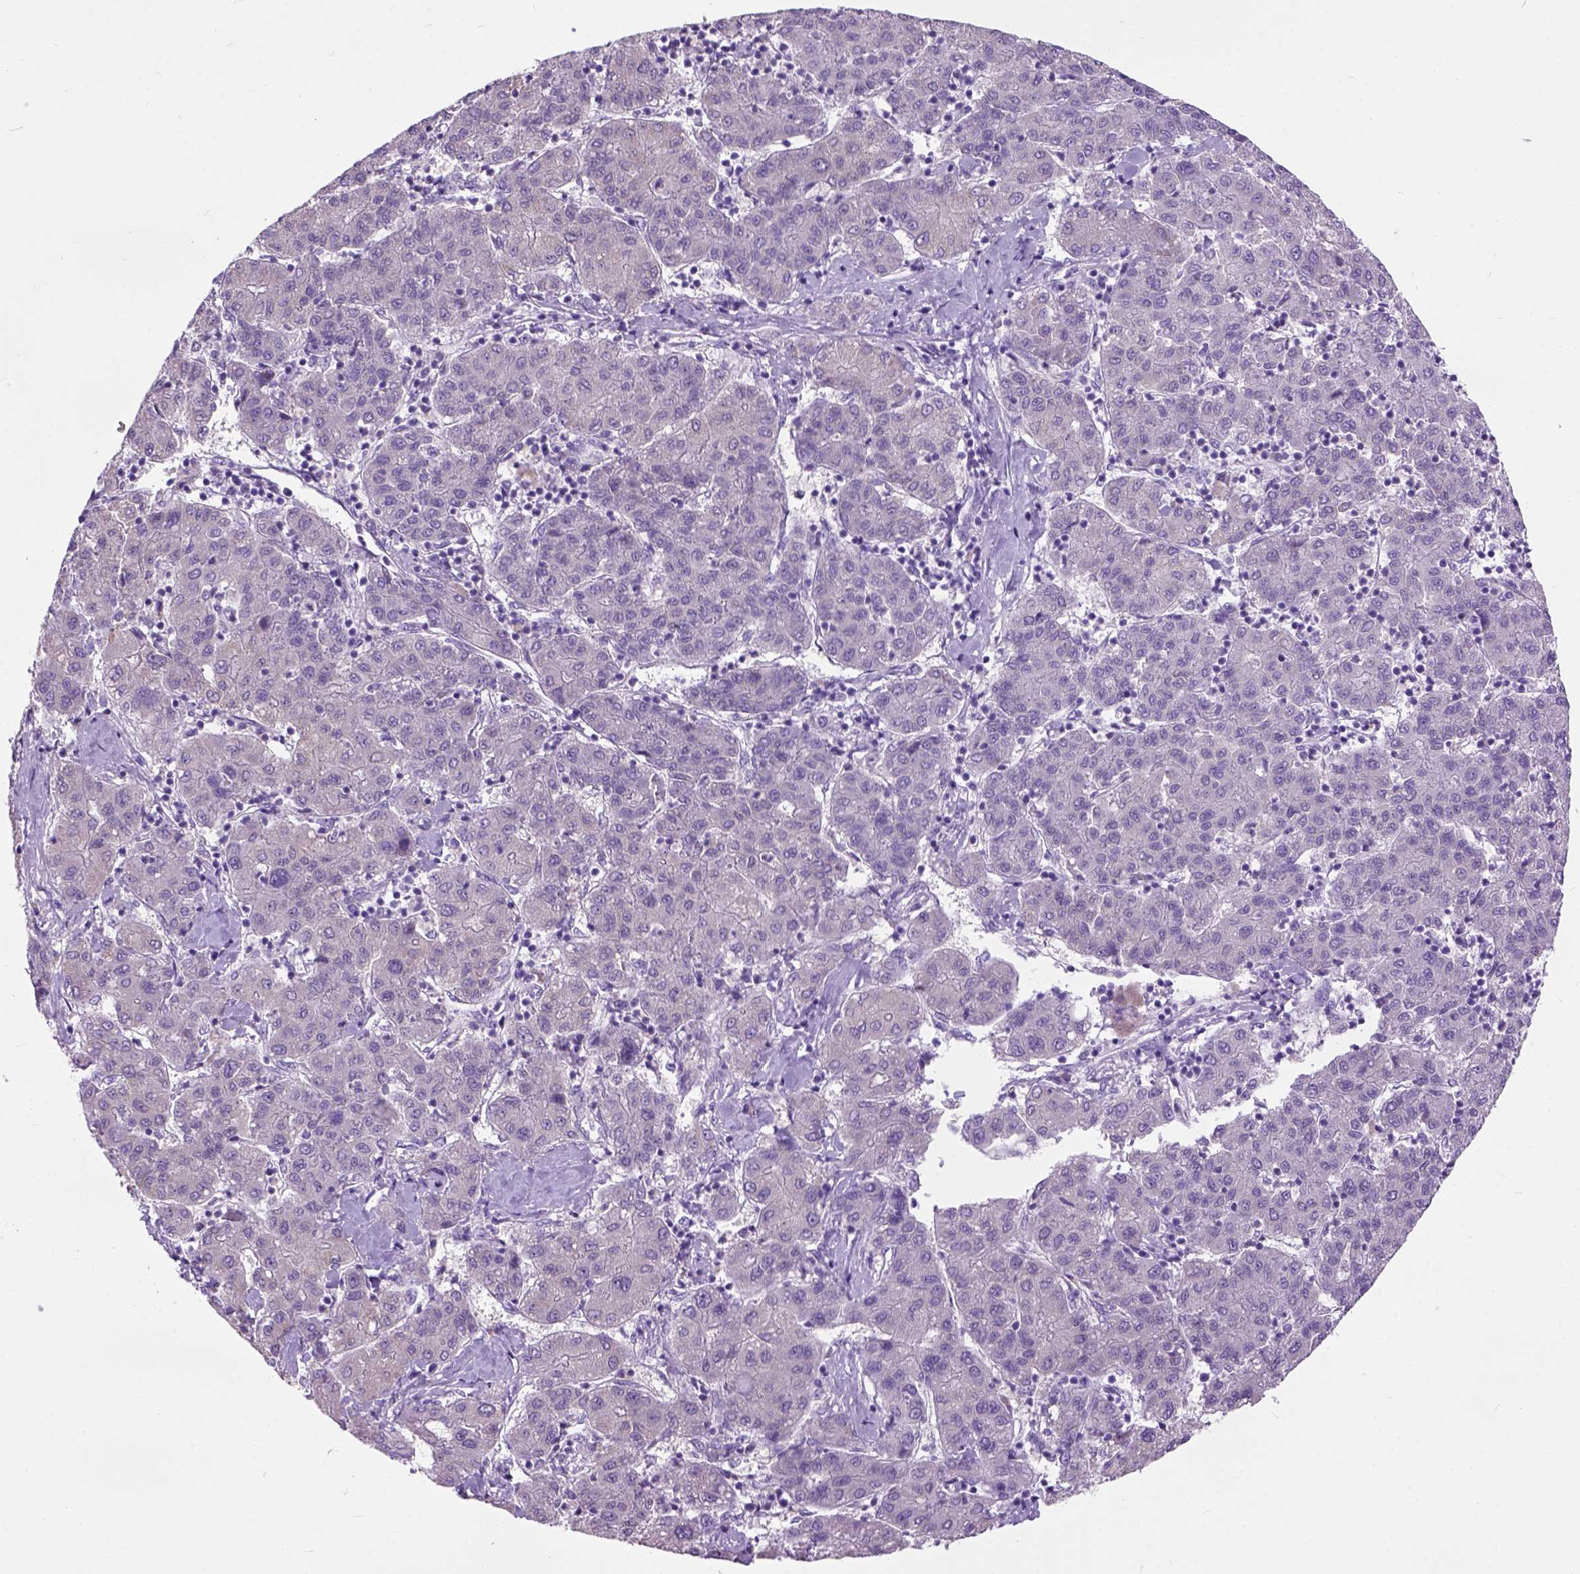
{"staining": {"intensity": "negative", "quantity": "none", "location": "none"}, "tissue": "liver cancer", "cell_type": "Tumor cells", "image_type": "cancer", "snomed": [{"axis": "morphology", "description": "Carcinoma, Hepatocellular, NOS"}, {"axis": "topography", "description": "Liver"}], "caption": "Immunohistochemistry (IHC) photomicrograph of liver cancer (hepatocellular carcinoma) stained for a protein (brown), which displays no positivity in tumor cells. (IHC, brightfield microscopy, high magnification).", "gene": "MAPT", "patient": {"sex": "male", "age": 65}}